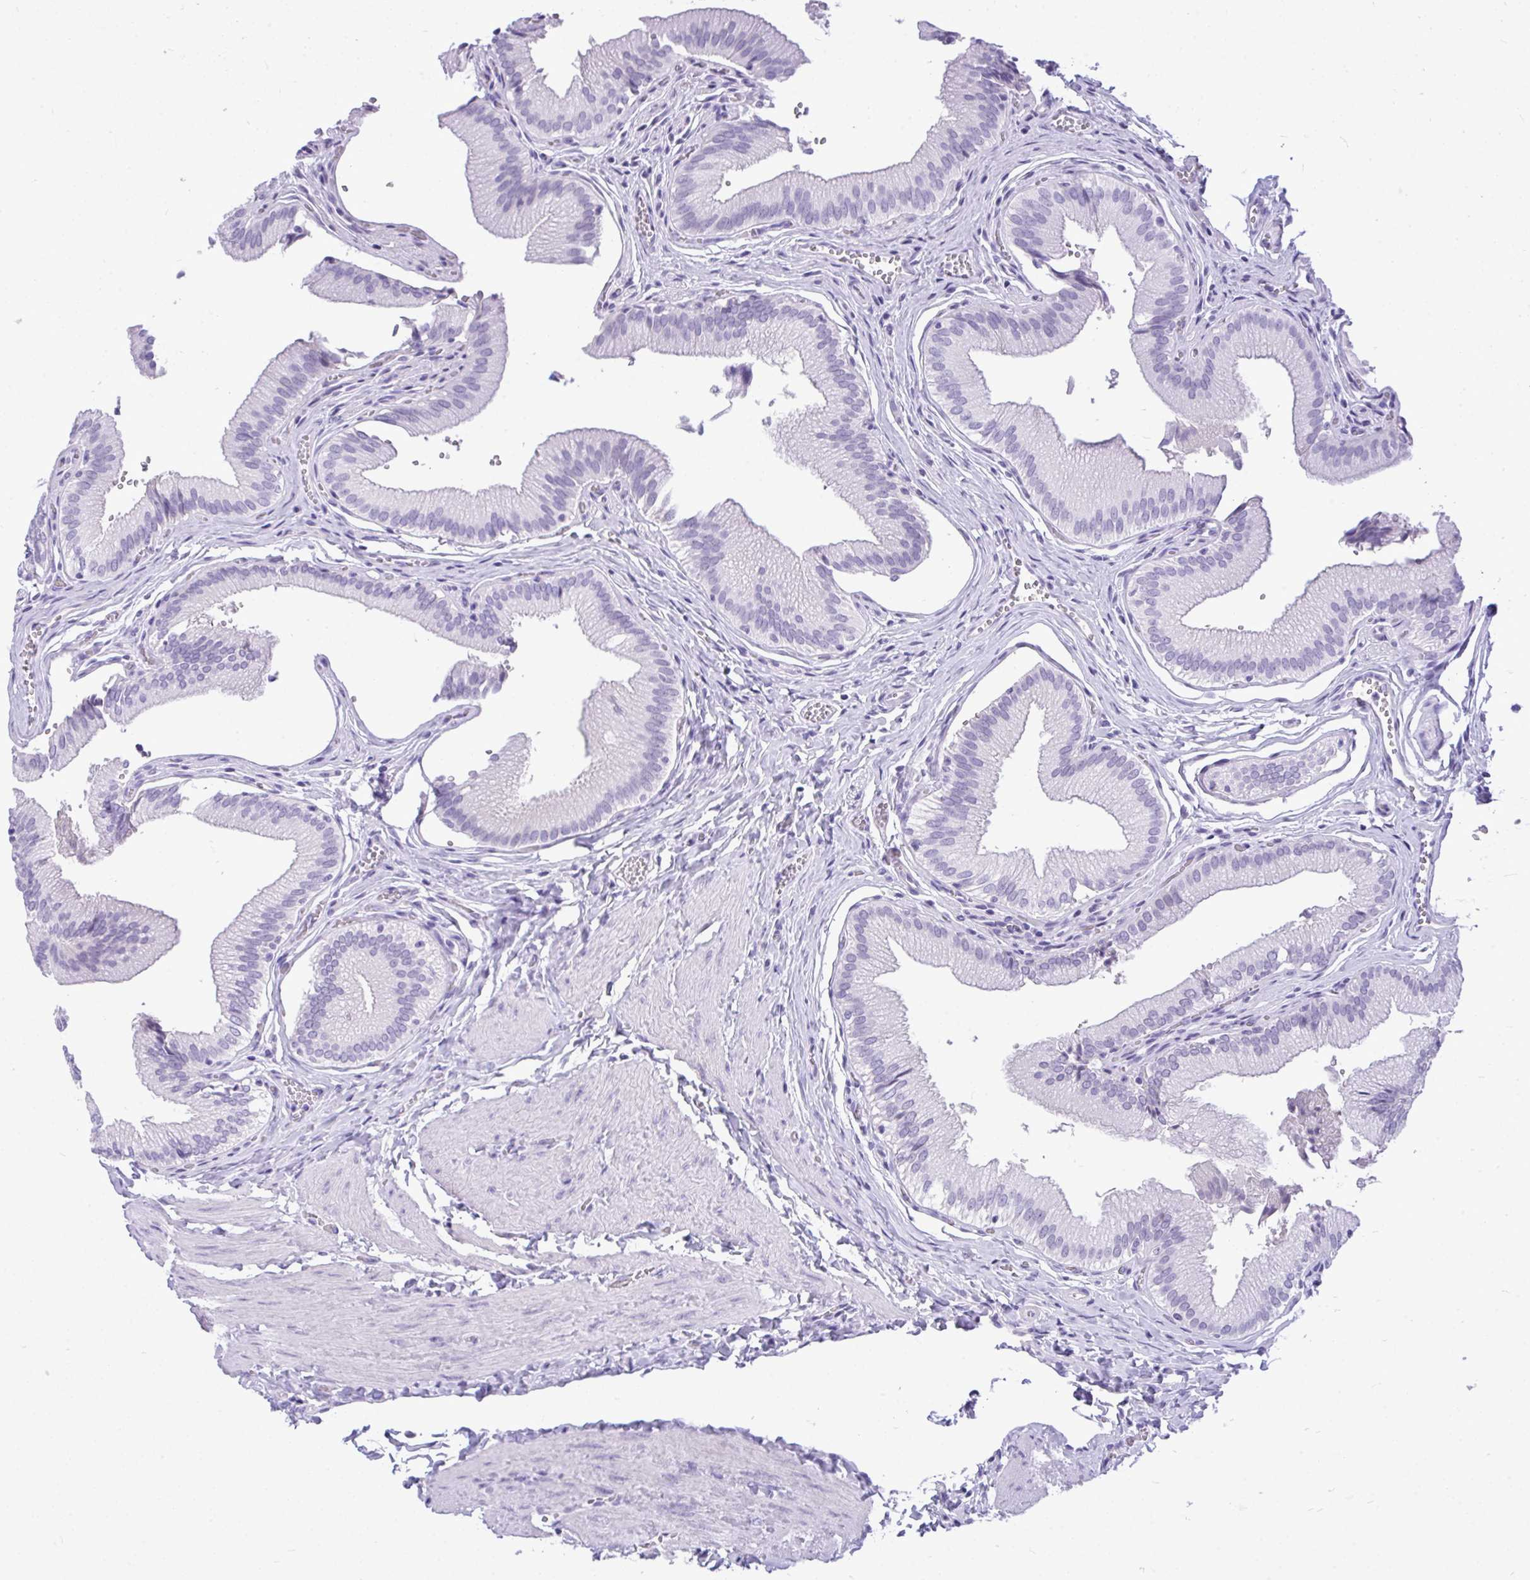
{"staining": {"intensity": "negative", "quantity": "none", "location": "none"}, "tissue": "gallbladder", "cell_type": "Glandular cells", "image_type": "normal", "snomed": [{"axis": "morphology", "description": "Normal tissue, NOS"}, {"axis": "topography", "description": "Gallbladder"}, {"axis": "topography", "description": "Peripheral nerve tissue"}], "caption": "An image of human gallbladder is negative for staining in glandular cells. (DAB immunohistochemistry, high magnification).", "gene": "PRM2", "patient": {"sex": "male", "age": 17}}